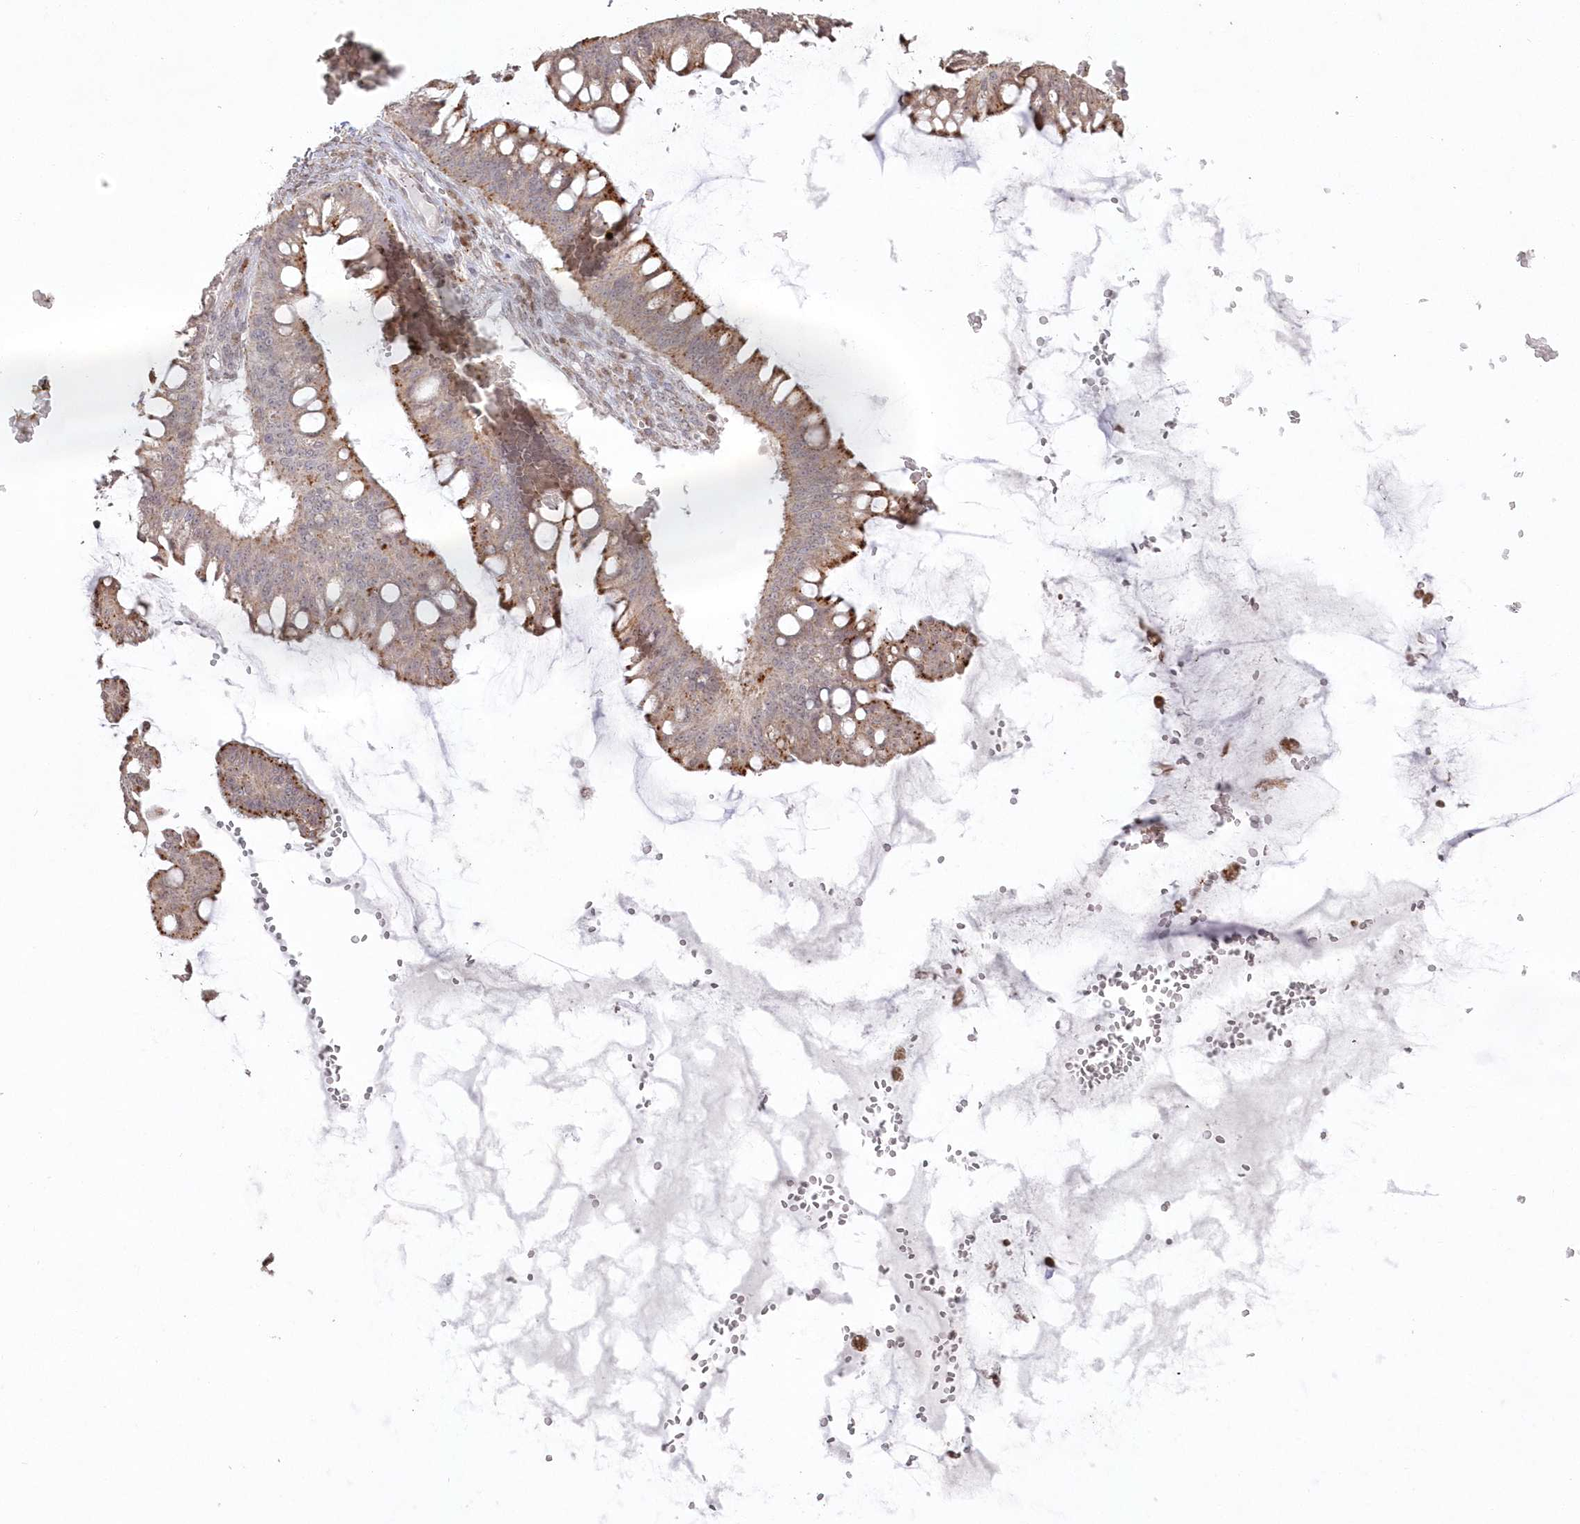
{"staining": {"intensity": "moderate", "quantity": ">75%", "location": "cytoplasmic/membranous"}, "tissue": "ovarian cancer", "cell_type": "Tumor cells", "image_type": "cancer", "snomed": [{"axis": "morphology", "description": "Cystadenocarcinoma, mucinous, NOS"}, {"axis": "topography", "description": "Ovary"}], "caption": "High-power microscopy captured an immunohistochemistry (IHC) micrograph of ovarian mucinous cystadenocarcinoma, revealing moderate cytoplasmic/membranous positivity in about >75% of tumor cells.", "gene": "ARSB", "patient": {"sex": "female", "age": 73}}